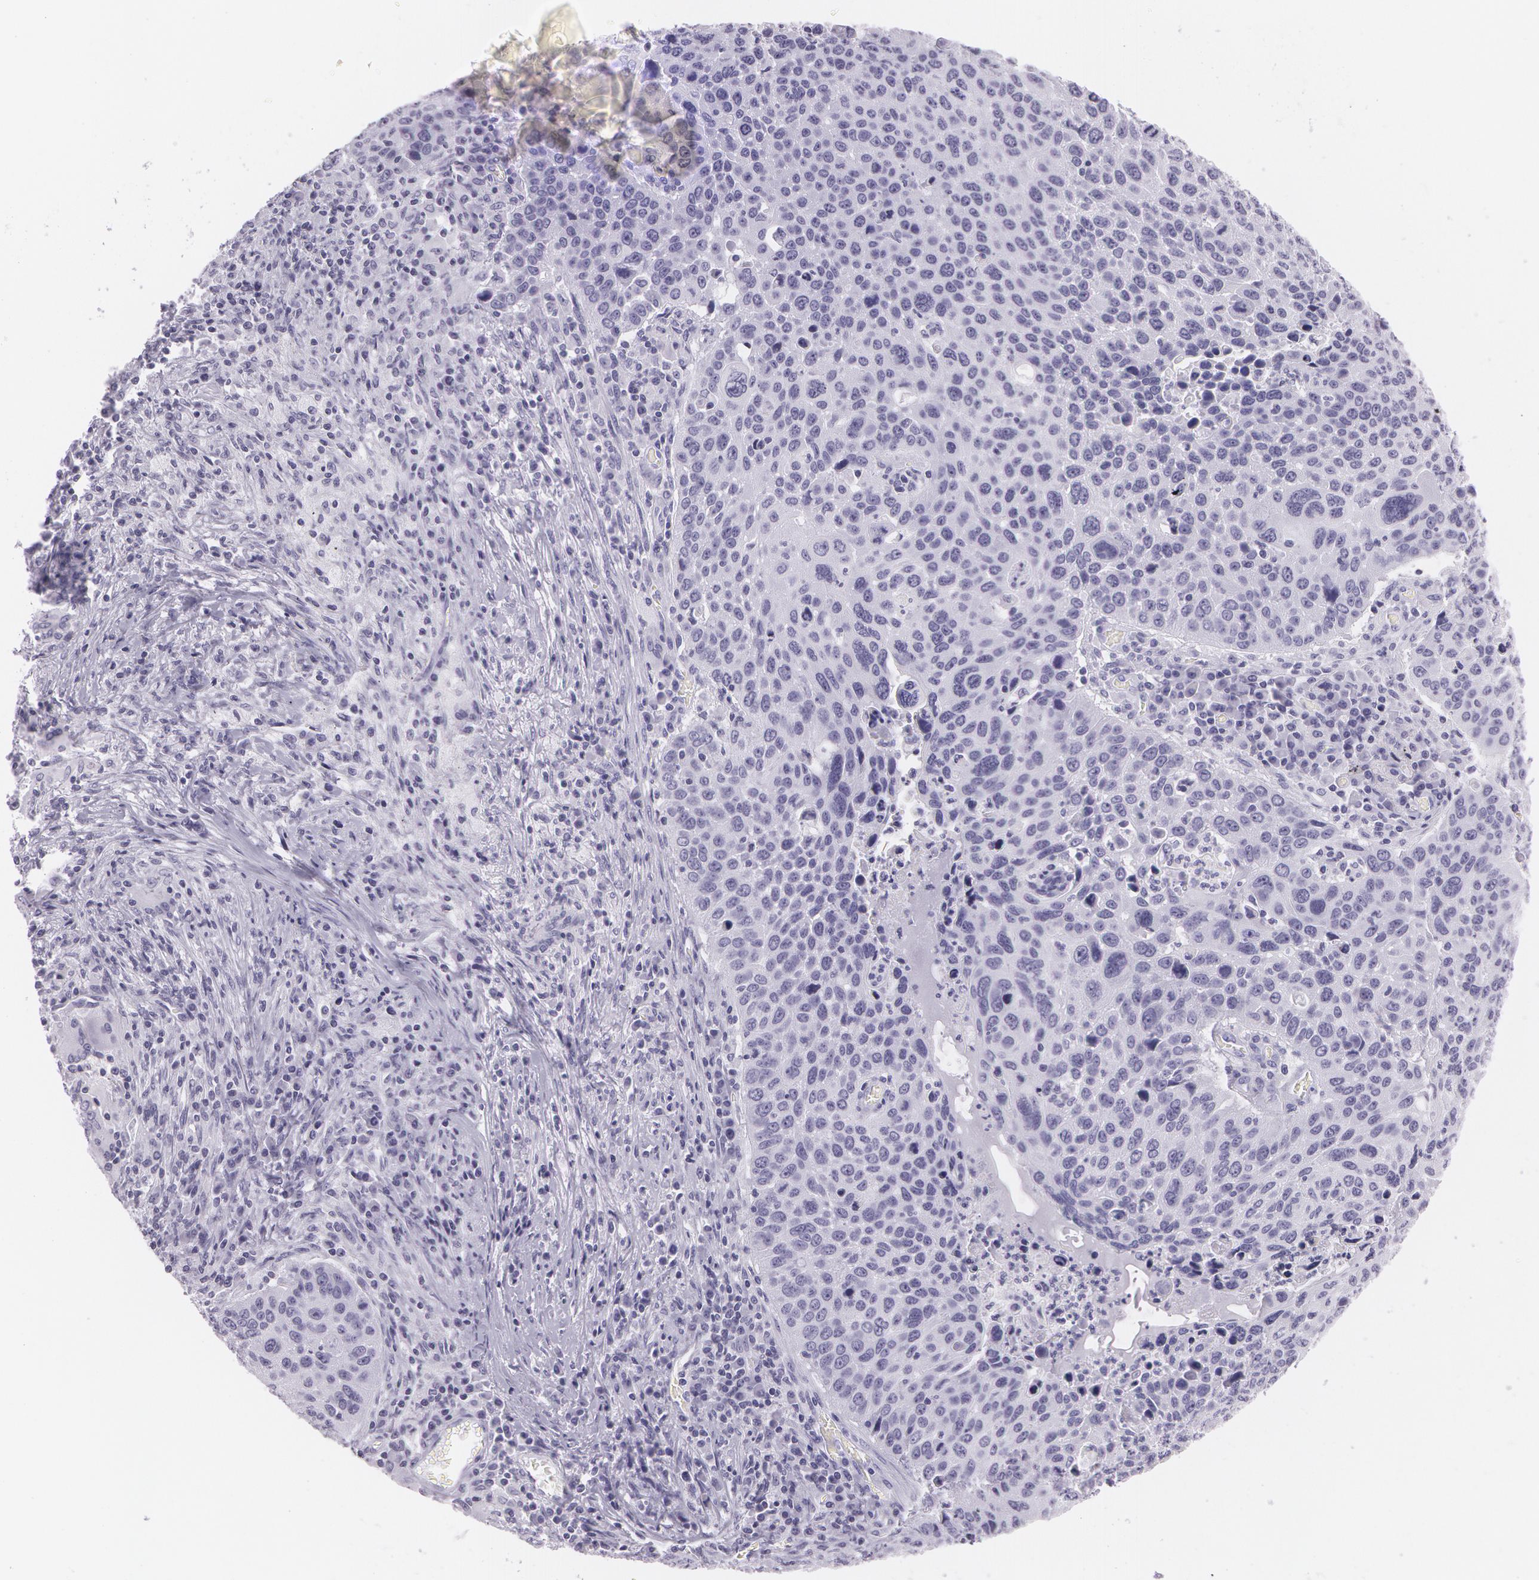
{"staining": {"intensity": "negative", "quantity": "none", "location": "none"}, "tissue": "lung cancer", "cell_type": "Tumor cells", "image_type": "cancer", "snomed": [{"axis": "morphology", "description": "Squamous cell carcinoma, NOS"}, {"axis": "topography", "description": "Lung"}], "caption": "An image of lung cancer stained for a protein displays no brown staining in tumor cells.", "gene": "SNCG", "patient": {"sex": "male", "age": 68}}